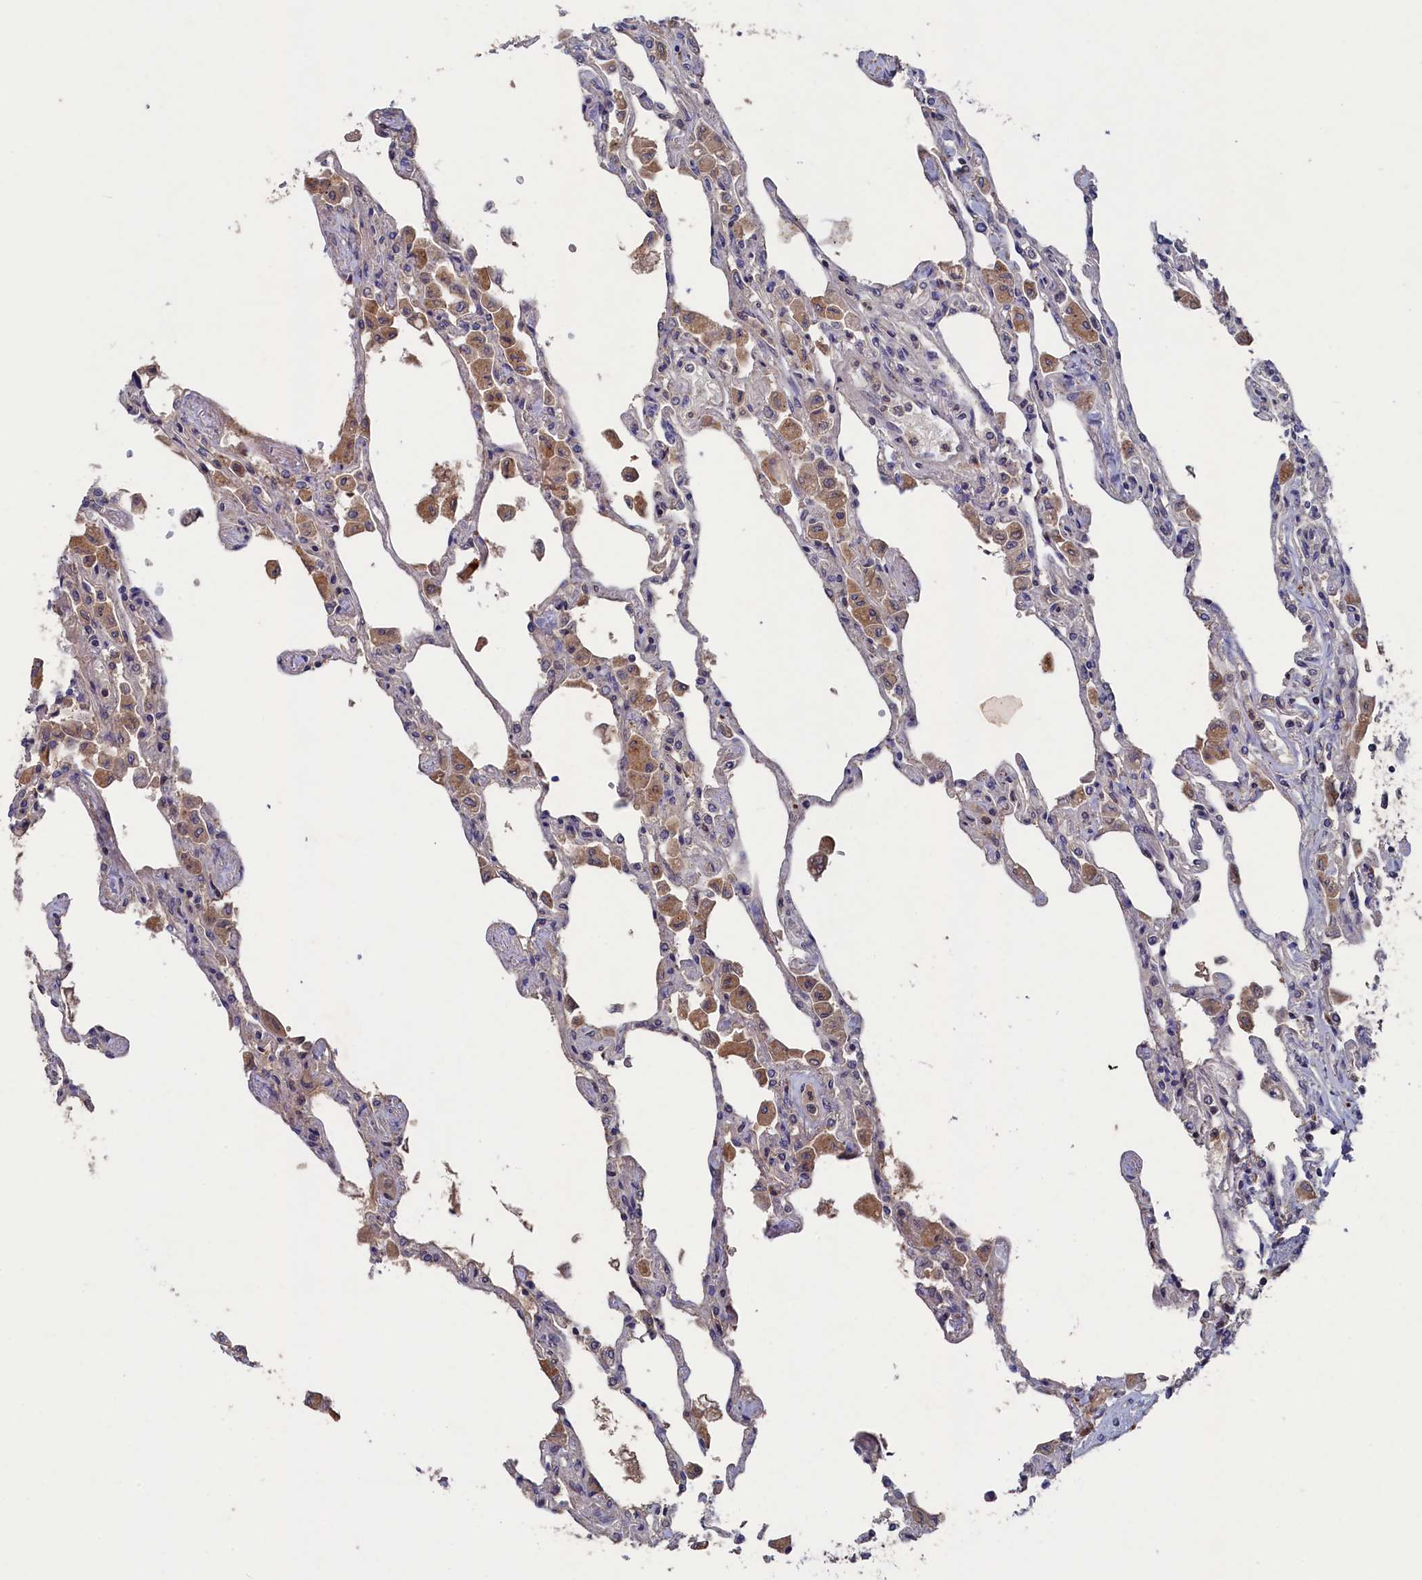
{"staining": {"intensity": "negative", "quantity": "none", "location": "none"}, "tissue": "lung", "cell_type": "Alveolar cells", "image_type": "normal", "snomed": [{"axis": "morphology", "description": "Normal tissue, NOS"}, {"axis": "topography", "description": "Bronchus"}, {"axis": "topography", "description": "Lung"}], "caption": "Histopathology image shows no protein positivity in alveolar cells of unremarkable lung.", "gene": "TMC5", "patient": {"sex": "female", "age": 49}}